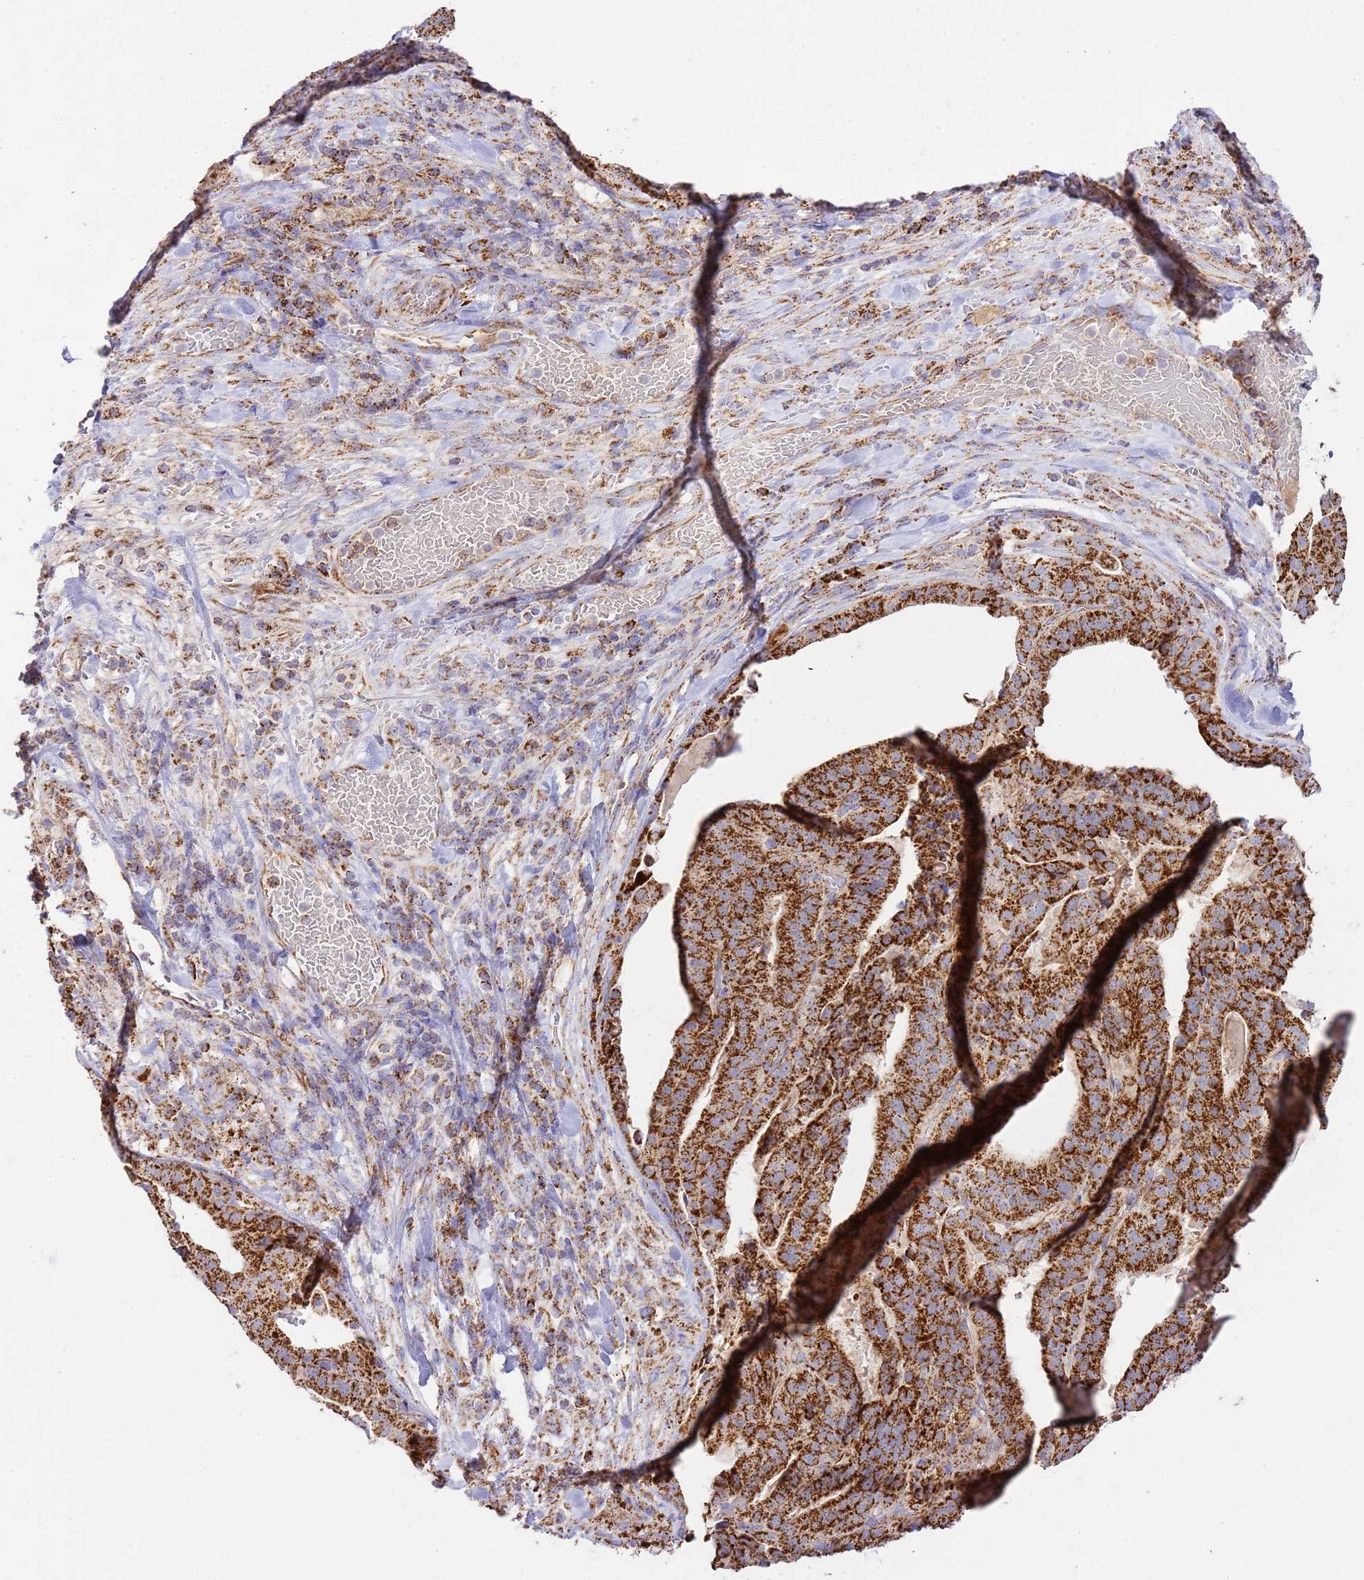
{"staining": {"intensity": "strong", "quantity": ">75%", "location": "cytoplasmic/membranous"}, "tissue": "stomach cancer", "cell_type": "Tumor cells", "image_type": "cancer", "snomed": [{"axis": "morphology", "description": "Adenocarcinoma, NOS"}, {"axis": "topography", "description": "Stomach"}], "caption": "Immunohistochemistry (IHC) of stomach adenocarcinoma displays high levels of strong cytoplasmic/membranous staining in approximately >75% of tumor cells.", "gene": "ZBTB39", "patient": {"sex": "male", "age": 48}}